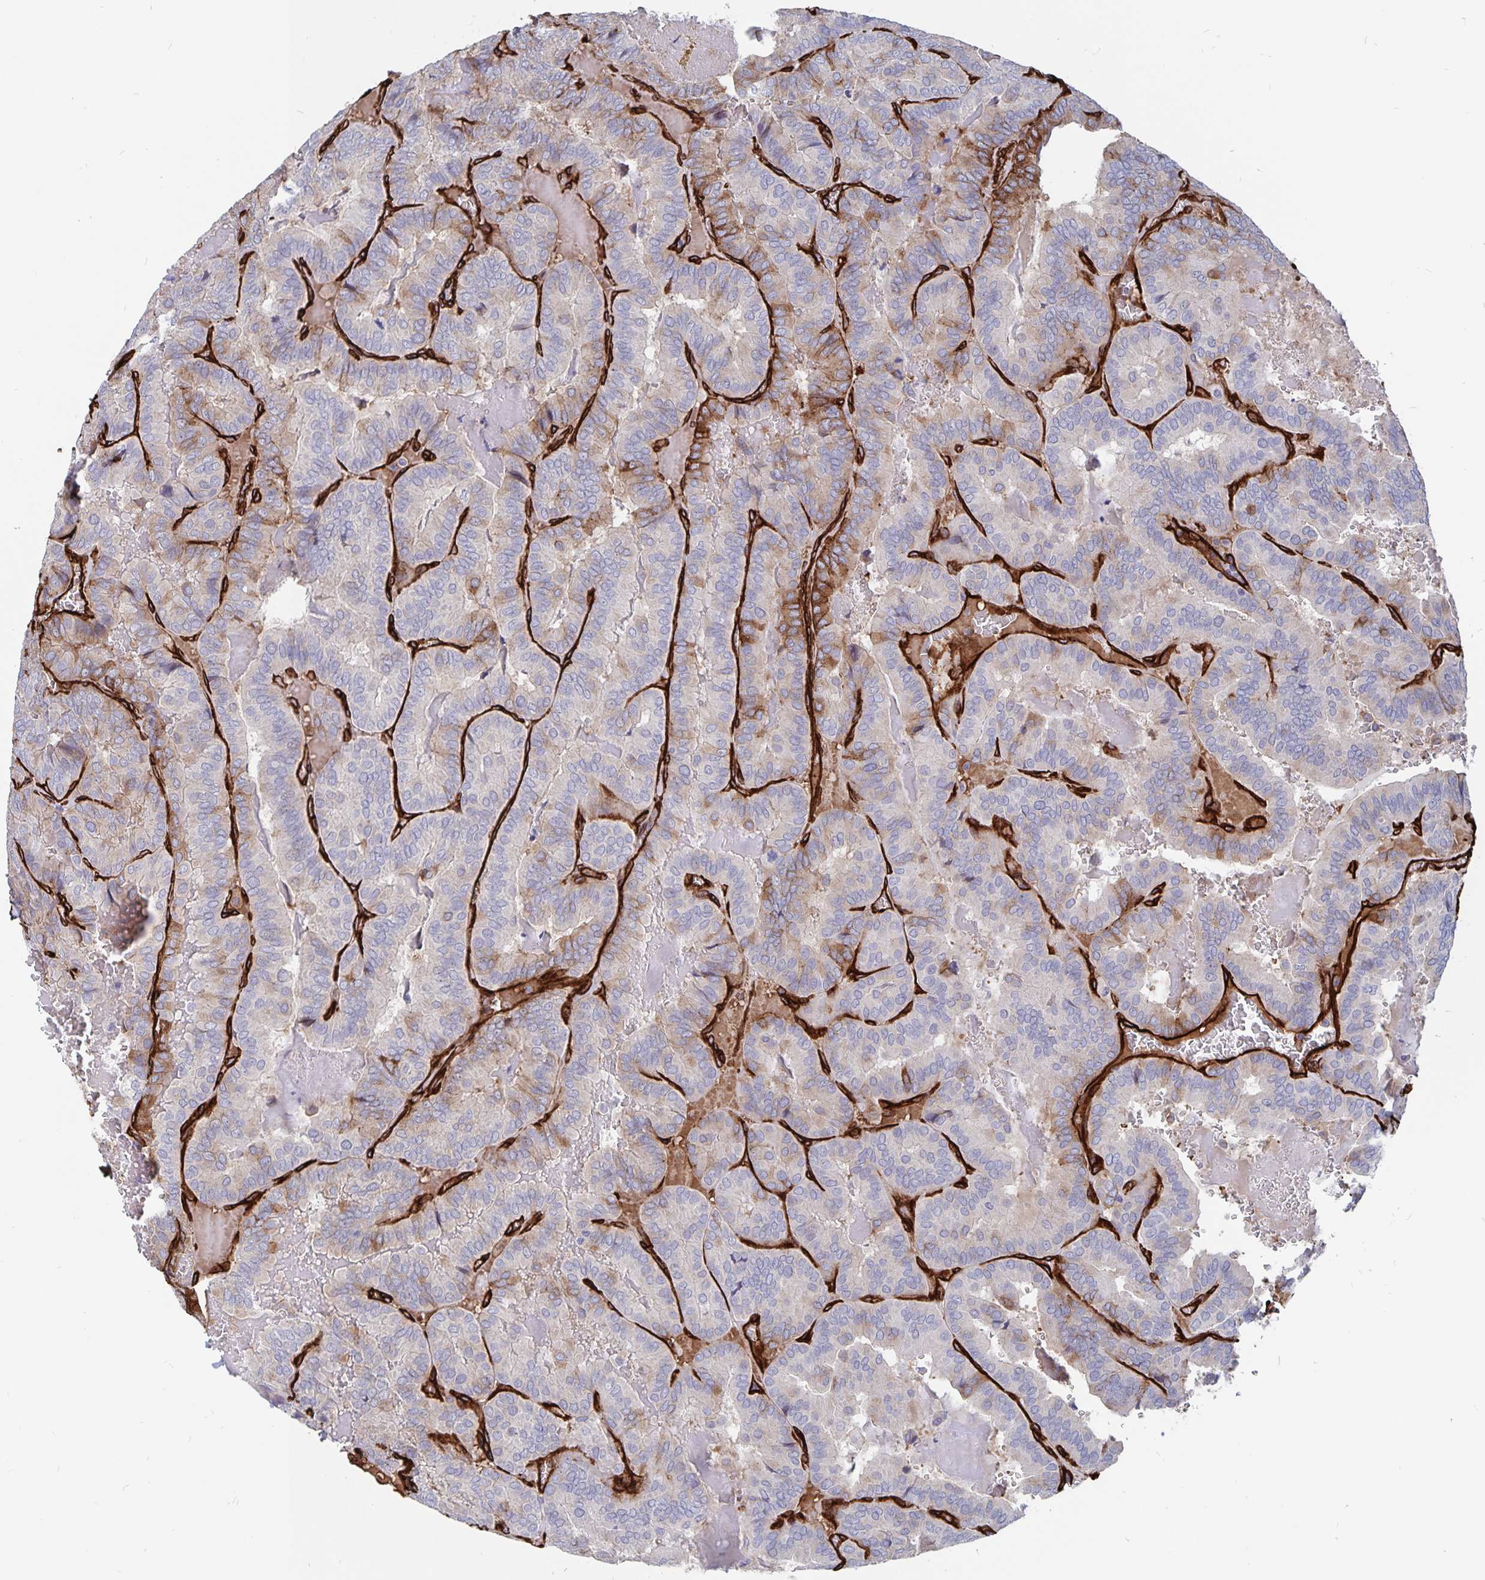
{"staining": {"intensity": "moderate", "quantity": "25%-75%", "location": "cytoplasmic/membranous"}, "tissue": "thyroid cancer", "cell_type": "Tumor cells", "image_type": "cancer", "snomed": [{"axis": "morphology", "description": "Papillary adenocarcinoma, NOS"}, {"axis": "topography", "description": "Thyroid gland"}], "caption": "Immunohistochemistry histopathology image of thyroid cancer (papillary adenocarcinoma) stained for a protein (brown), which displays medium levels of moderate cytoplasmic/membranous staining in approximately 25%-75% of tumor cells.", "gene": "DCHS2", "patient": {"sex": "female", "age": 75}}